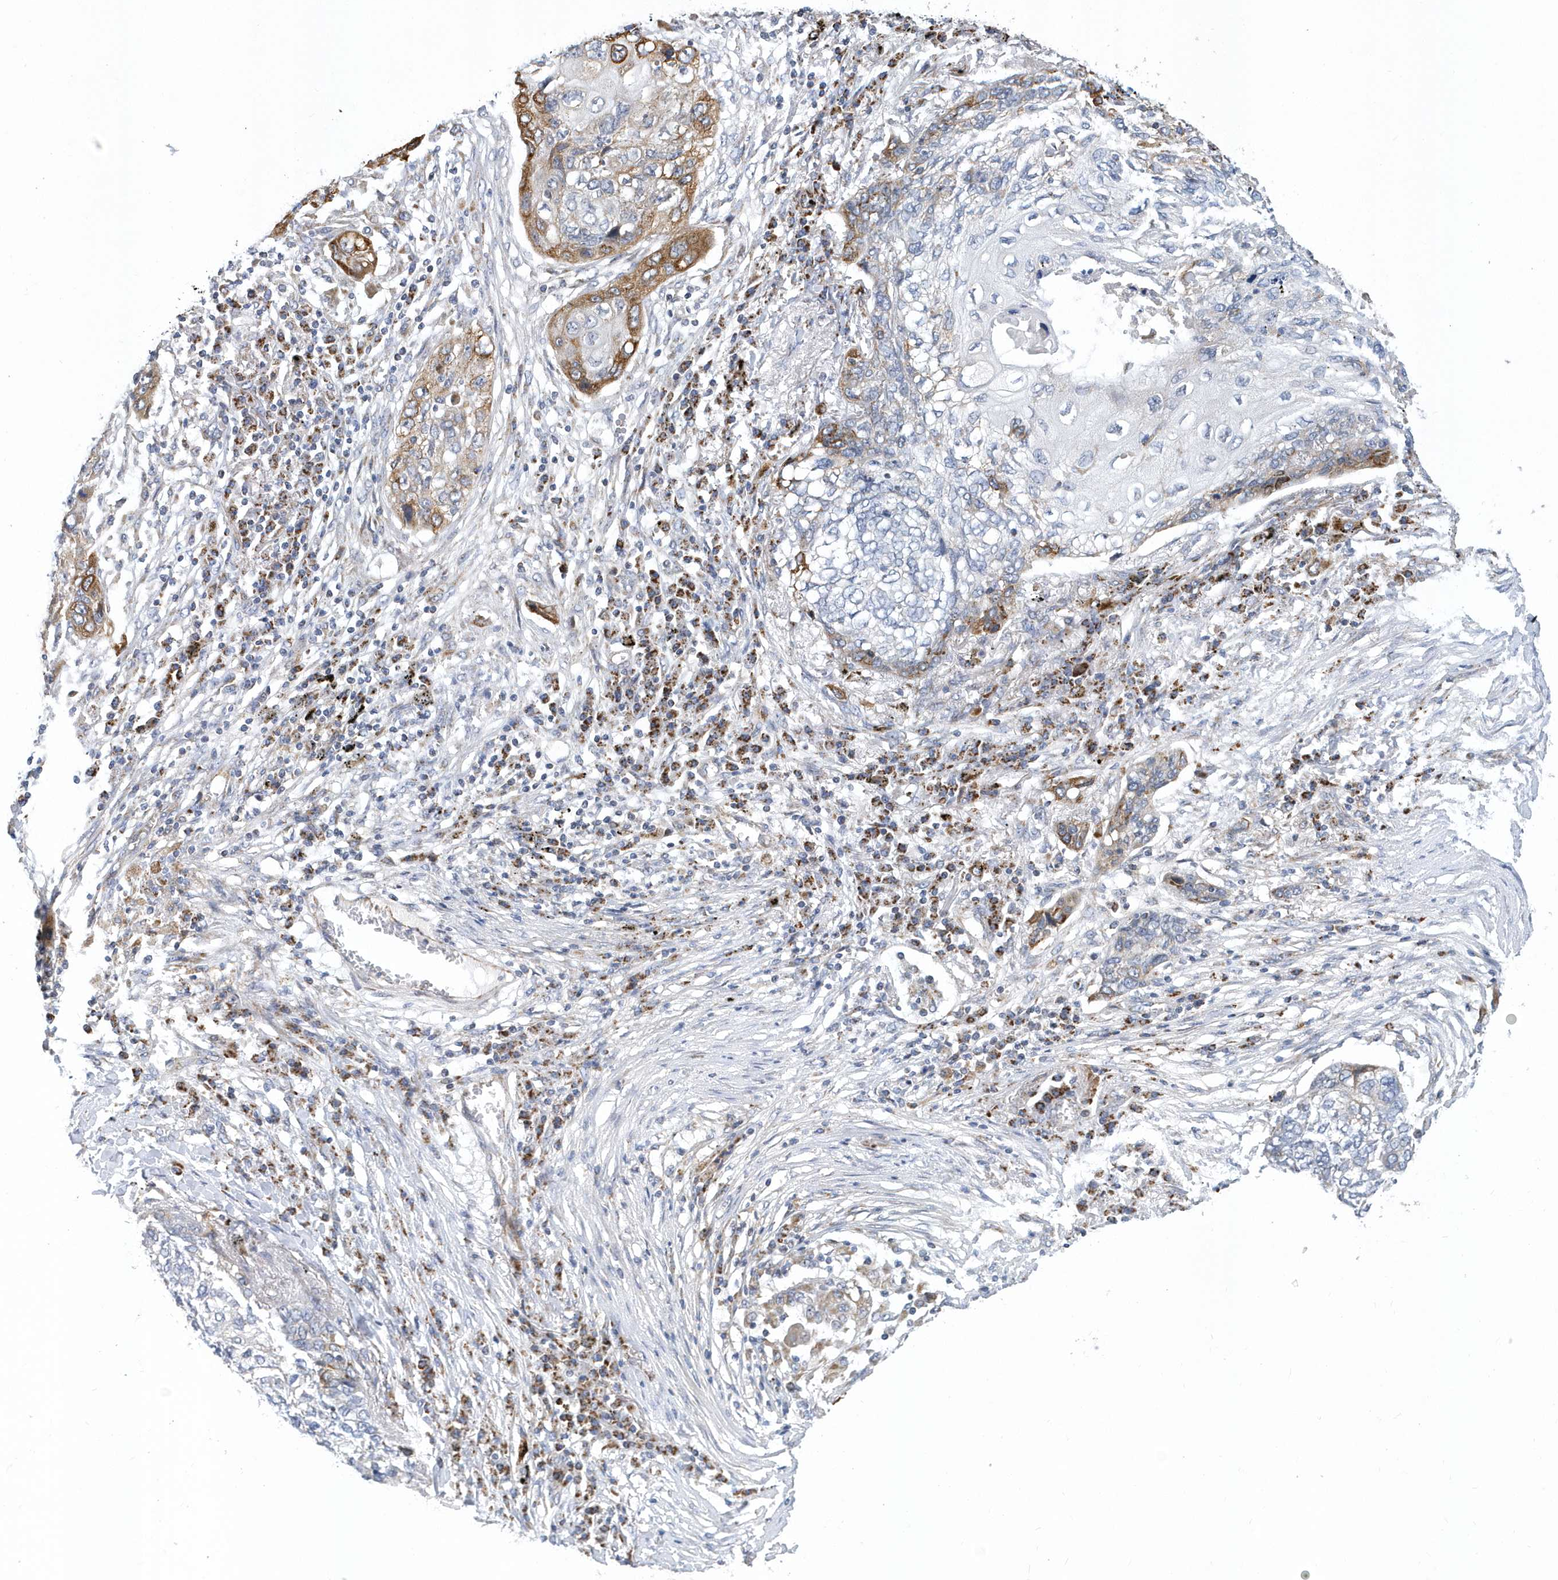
{"staining": {"intensity": "moderate", "quantity": "<25%", "location": "cytoplasmic/membranous"}, "tissue": "lung cancer", "cell_type": "Tumor cells", "image_type": "cancer", "snomed": [{"axis": "morphology", "description": "Squamous cell carcinoma, NOS"}, {"axis": "topography", "description": "Lung"}], "caption": "Immunohistochemical staining of lung squamous cell carcinoma reveals moderate cytoplasmic/membranous protein positivity in approximately <25% of tumor cells.", "gene": "VWA5B2", "patient": {"sex": "female", "age": 63}}